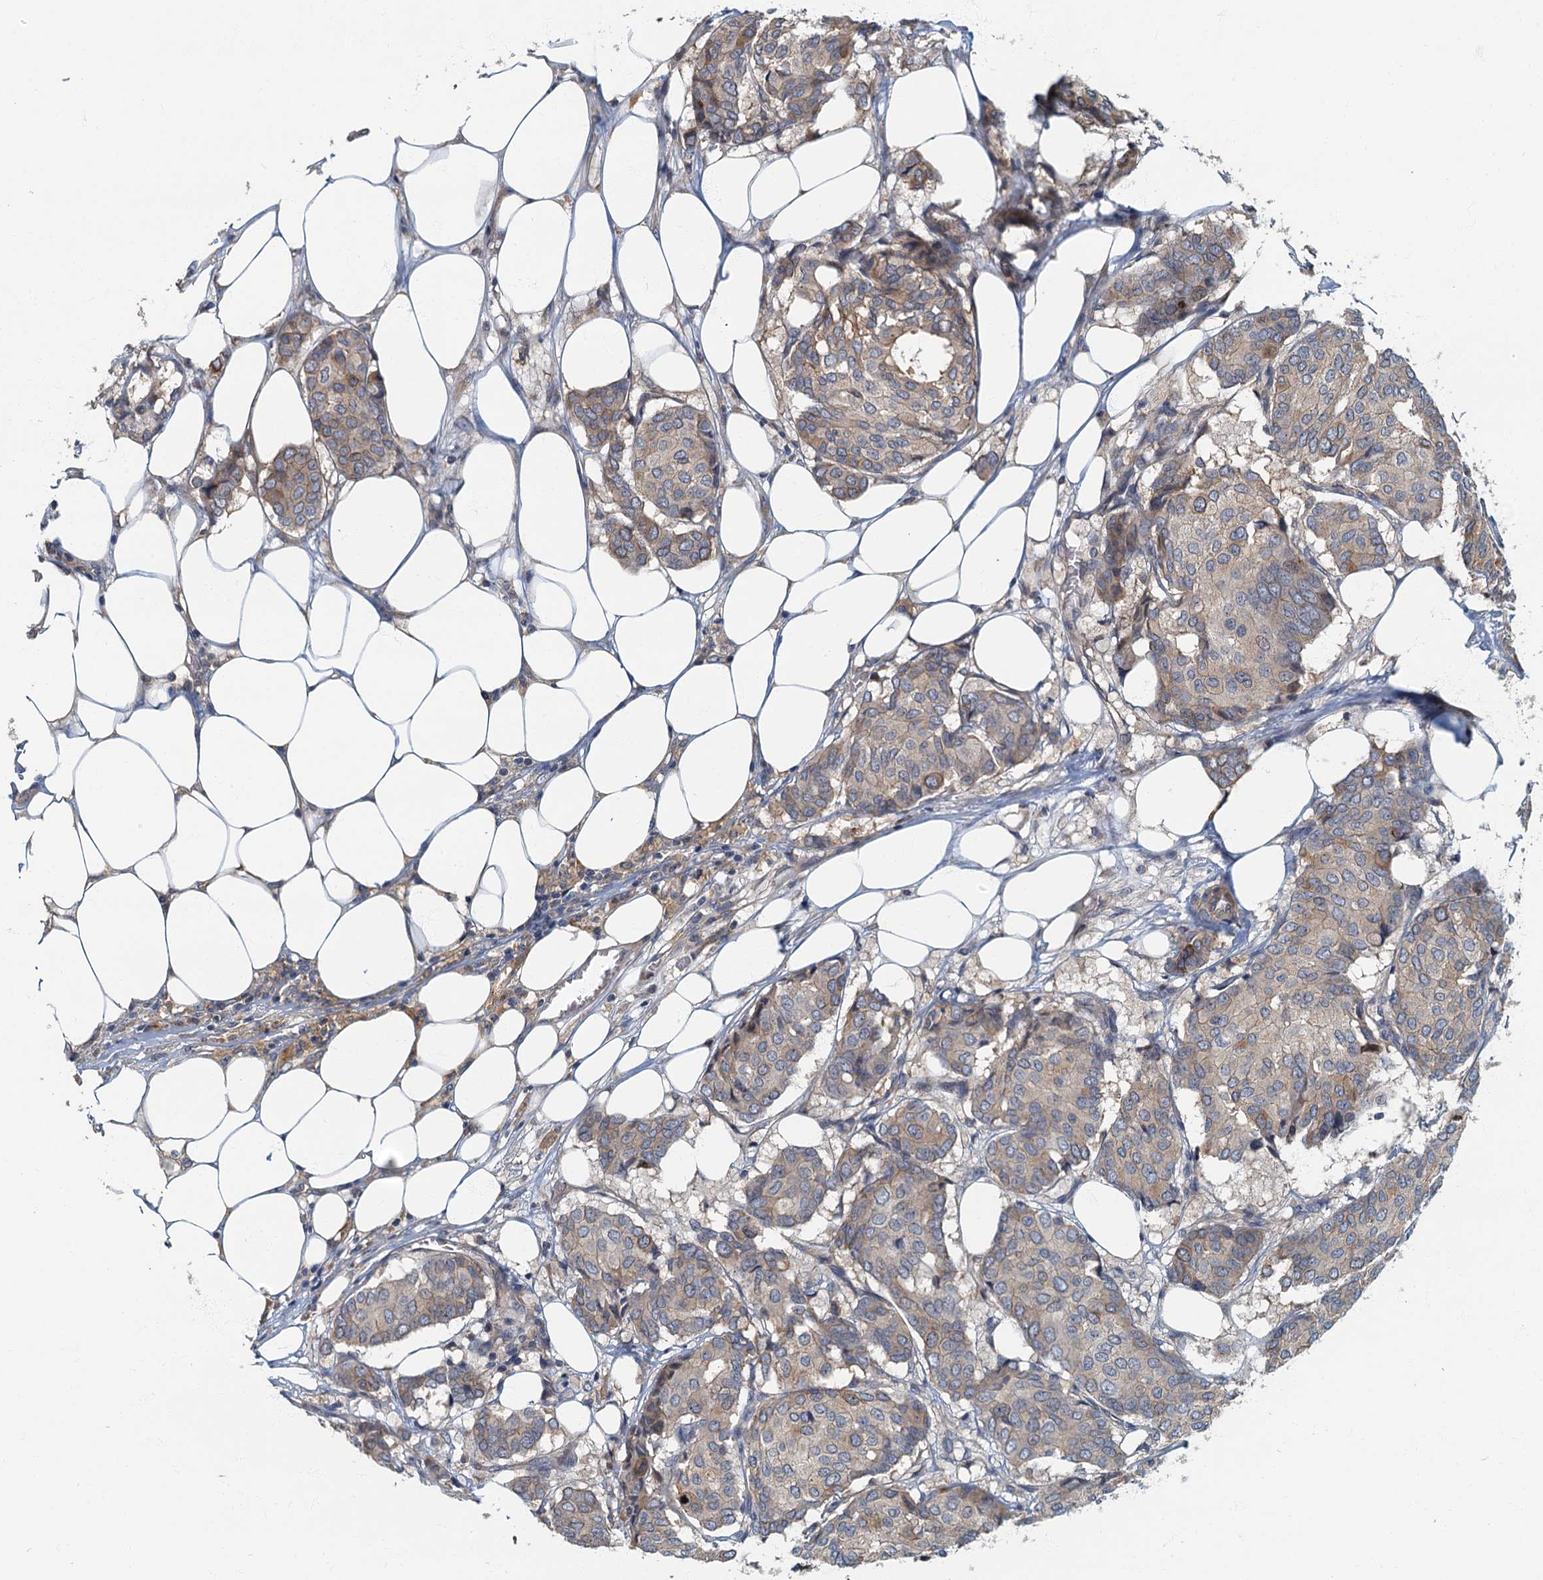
{"staining": {"intensity": "weak", "quantity": "<25%", "location": "cytoplasmic/membranous"}, "tissue": "breast cancer", "cell_type": "Tumor cells", "image_type": "cancer", "snomed": [{"axis": "morphology", "description": "Duct carcinoma"}, {"axis": "topography", "description": "Breast"}], "caption": "The histopathology image exhibits no staining of tumor cells in breast cancer. (Stains: DAB immunohistochemistry with hematoxylin counter stain, Microscopy: brightfield microscopy at high magnification).", "gene": "CKAP2L", "patient": {"sex": "female", "age": 75}}